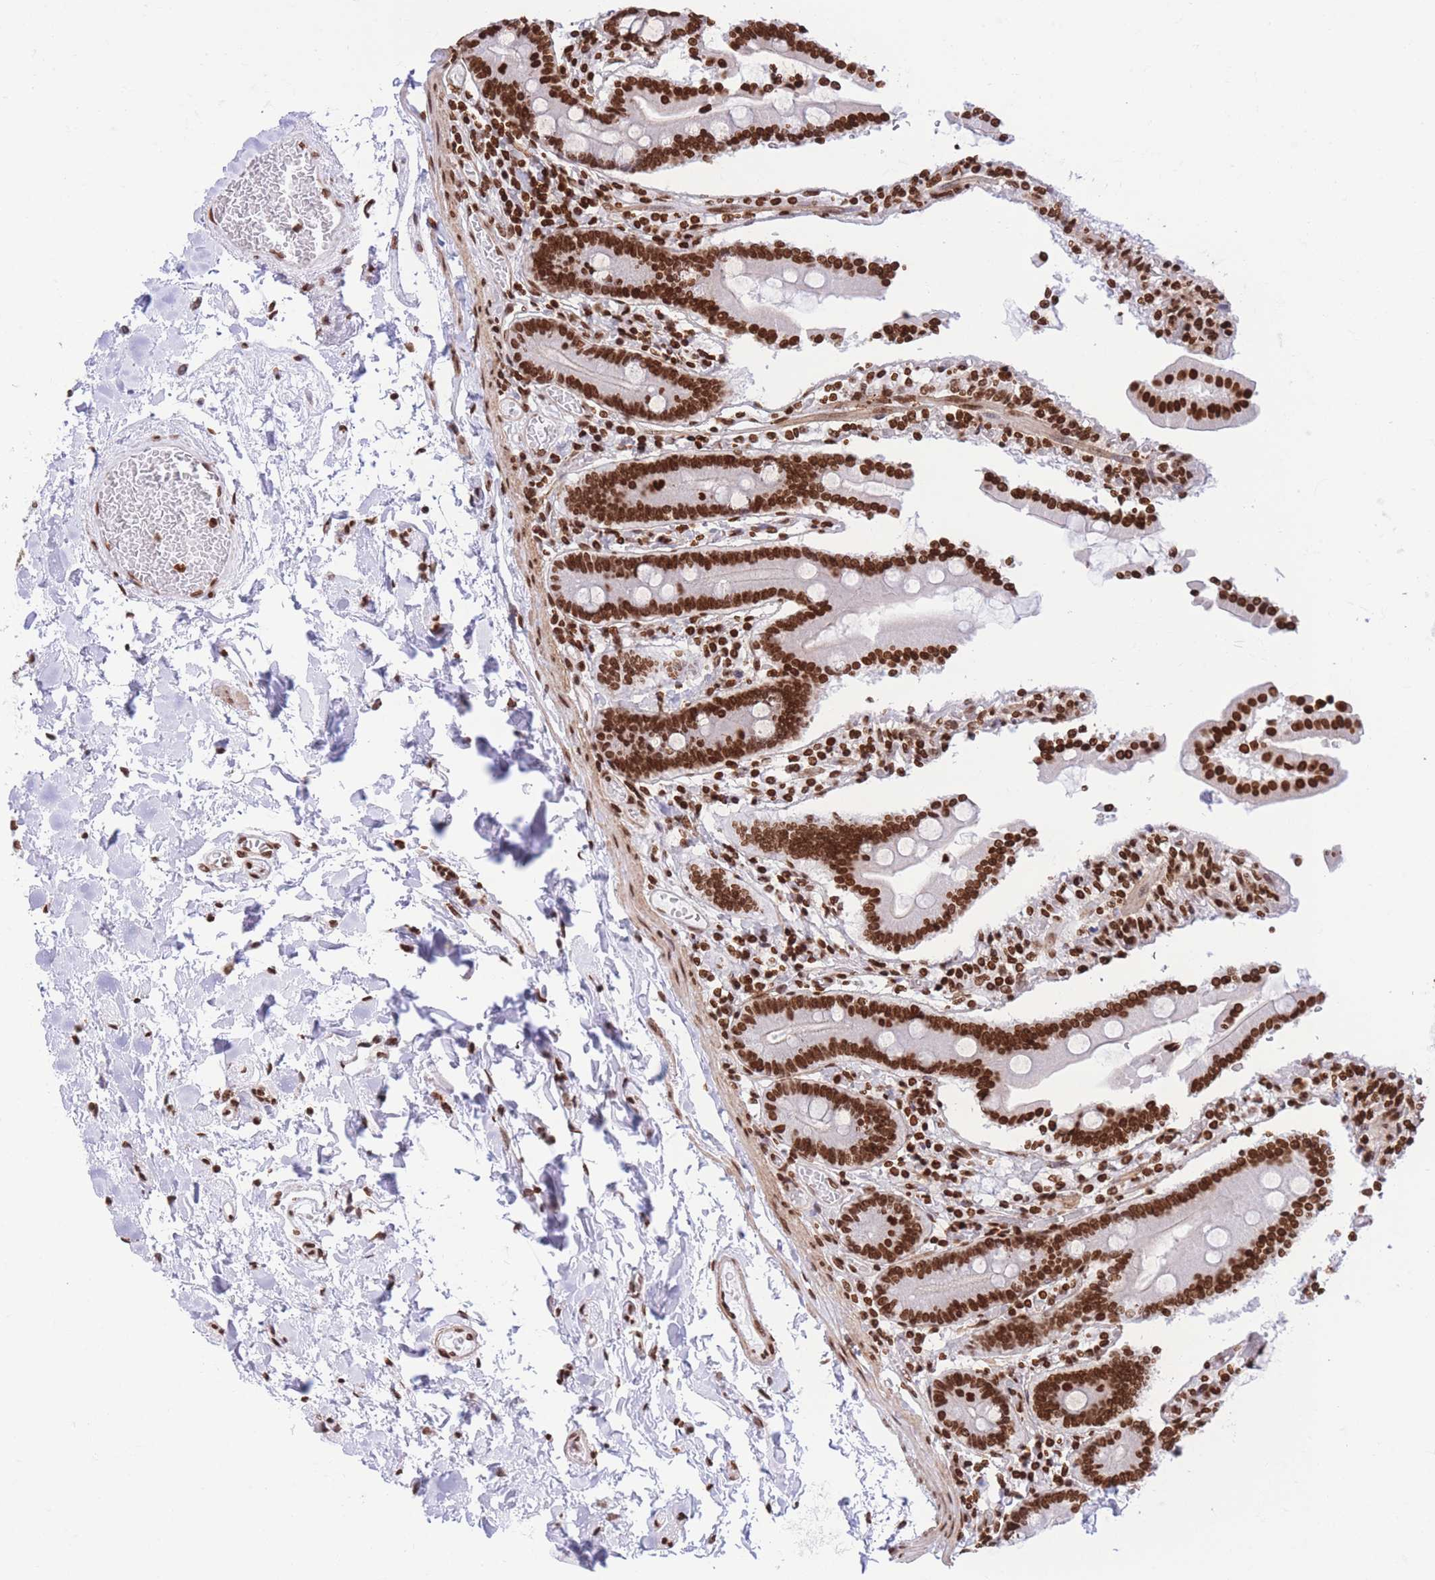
{"staining": {"intensity": "strong", "quantity": ">75%", "location": "nuclear"}, "tissue": "duodenum", "cell_type": "Glandular cells", "image_type": "normal", "snomed": [{"axis": "morphology", "description": "Normal tissue, NOS"}, {"axis": "topography", "description": "Duodenum"}], "caption": "Immunohistochemical staining of unremarkable duodenum shows strong nuclear protein staining in approximately >75% of glandular cells. (DAB = brown stain, brightfield microscopy at high magnification).", "gene": "H2BC10", "patient": {"sex": "male", "age": 55}}